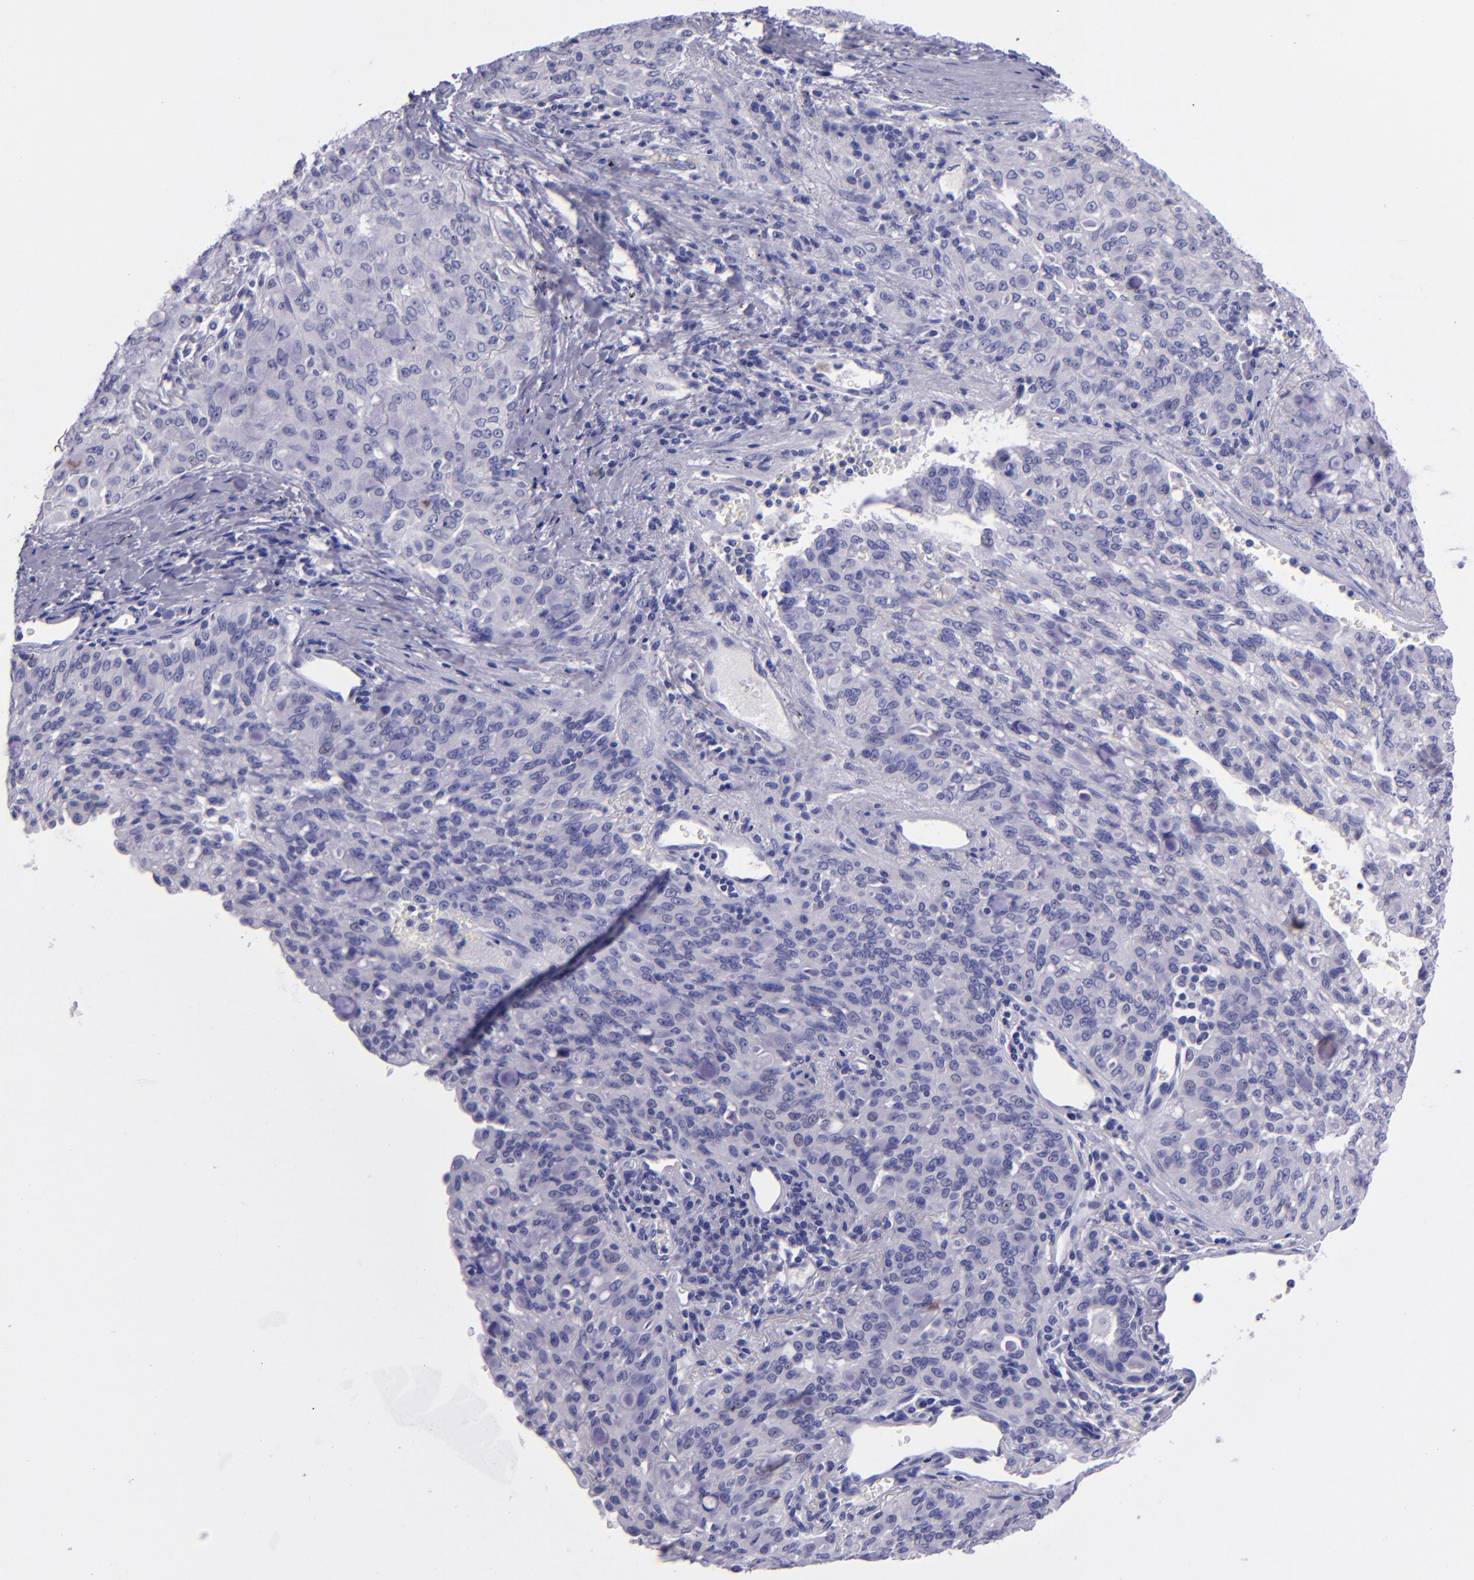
{"staining": {"intensity": "negative", "quantity": "none", "location": "none"}, "tissue": "lung cancer", "cell_type": "Tumor cells", "image_type": "cancer", "snomed": [{"axis": "morphology", "description": "Adenocarcinoma, NOS"}, {"axis": "topography", "description": "Lung"}], "caption": "IHC histopathology image of human adenocarcinoma (lung) stained for a protein (brown), which demonstrates no positivity in tumor cells.", "gene": "TNNT3", "patient": {"sex": "female", "age": 44}}